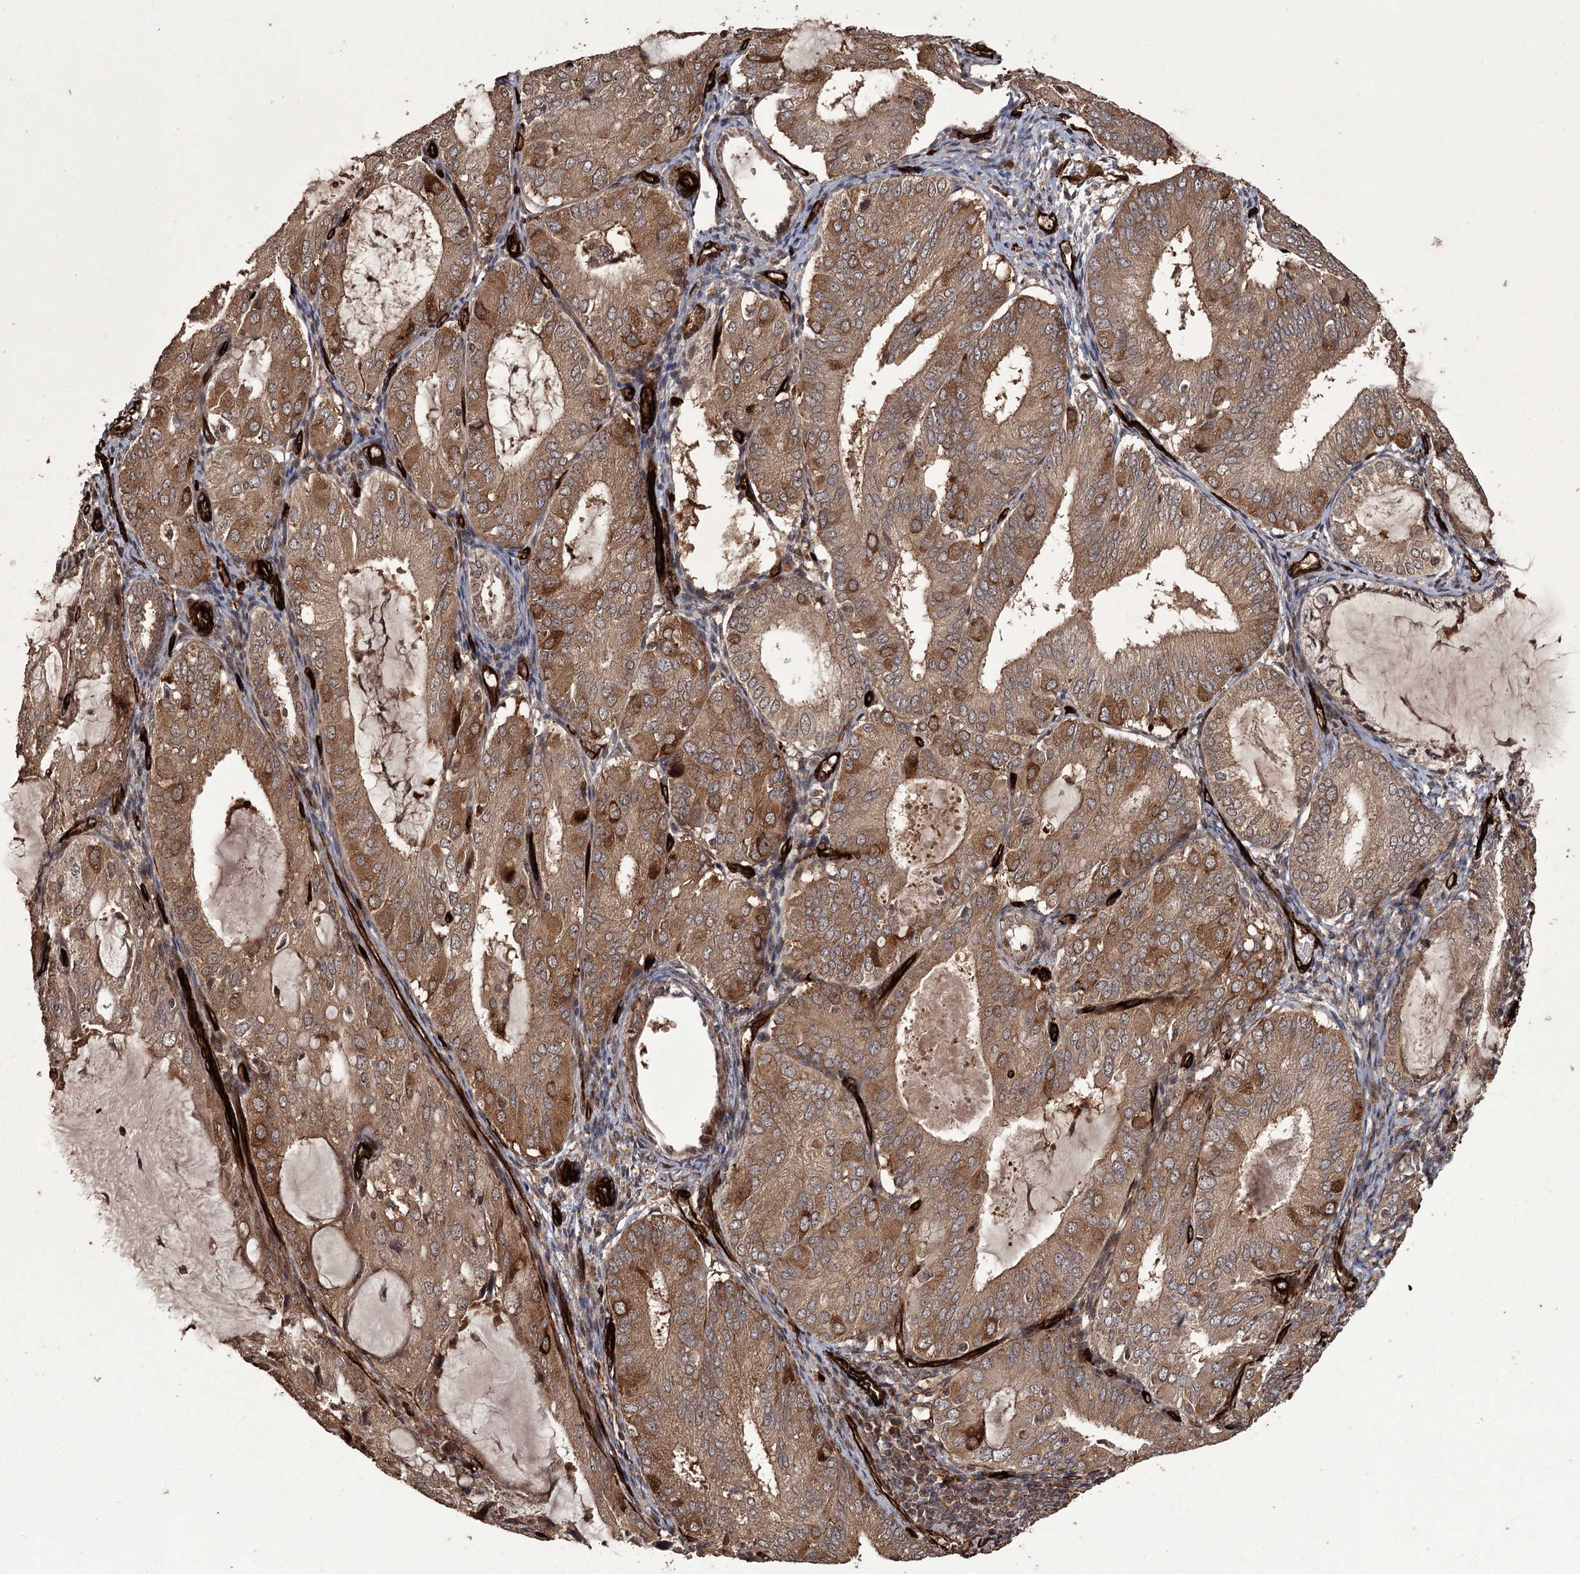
{"staining": {"intensity": "moderate", "quantity": ">75%", "location": "cytoplasmic/membranous"}, "tissue": "endometrial cancer", "cell_type": "Tumor cells", "image_type": "cancer", "snomed": [{"axis": "morphology", "description": "Adenocarcinoma, NOS"}, {"axis": "topography", "description": "Endometrium"}], "caption": "This micrograph displays immunohistochemistry (IHC) staining of human endometrial cancer (adenocarcinoma), with medium moderate cytoplasmic/membranous staining in about >75% of tumor cells.", "gene": "RPAP3", "patient": {"sex": "female", "age": 81}}